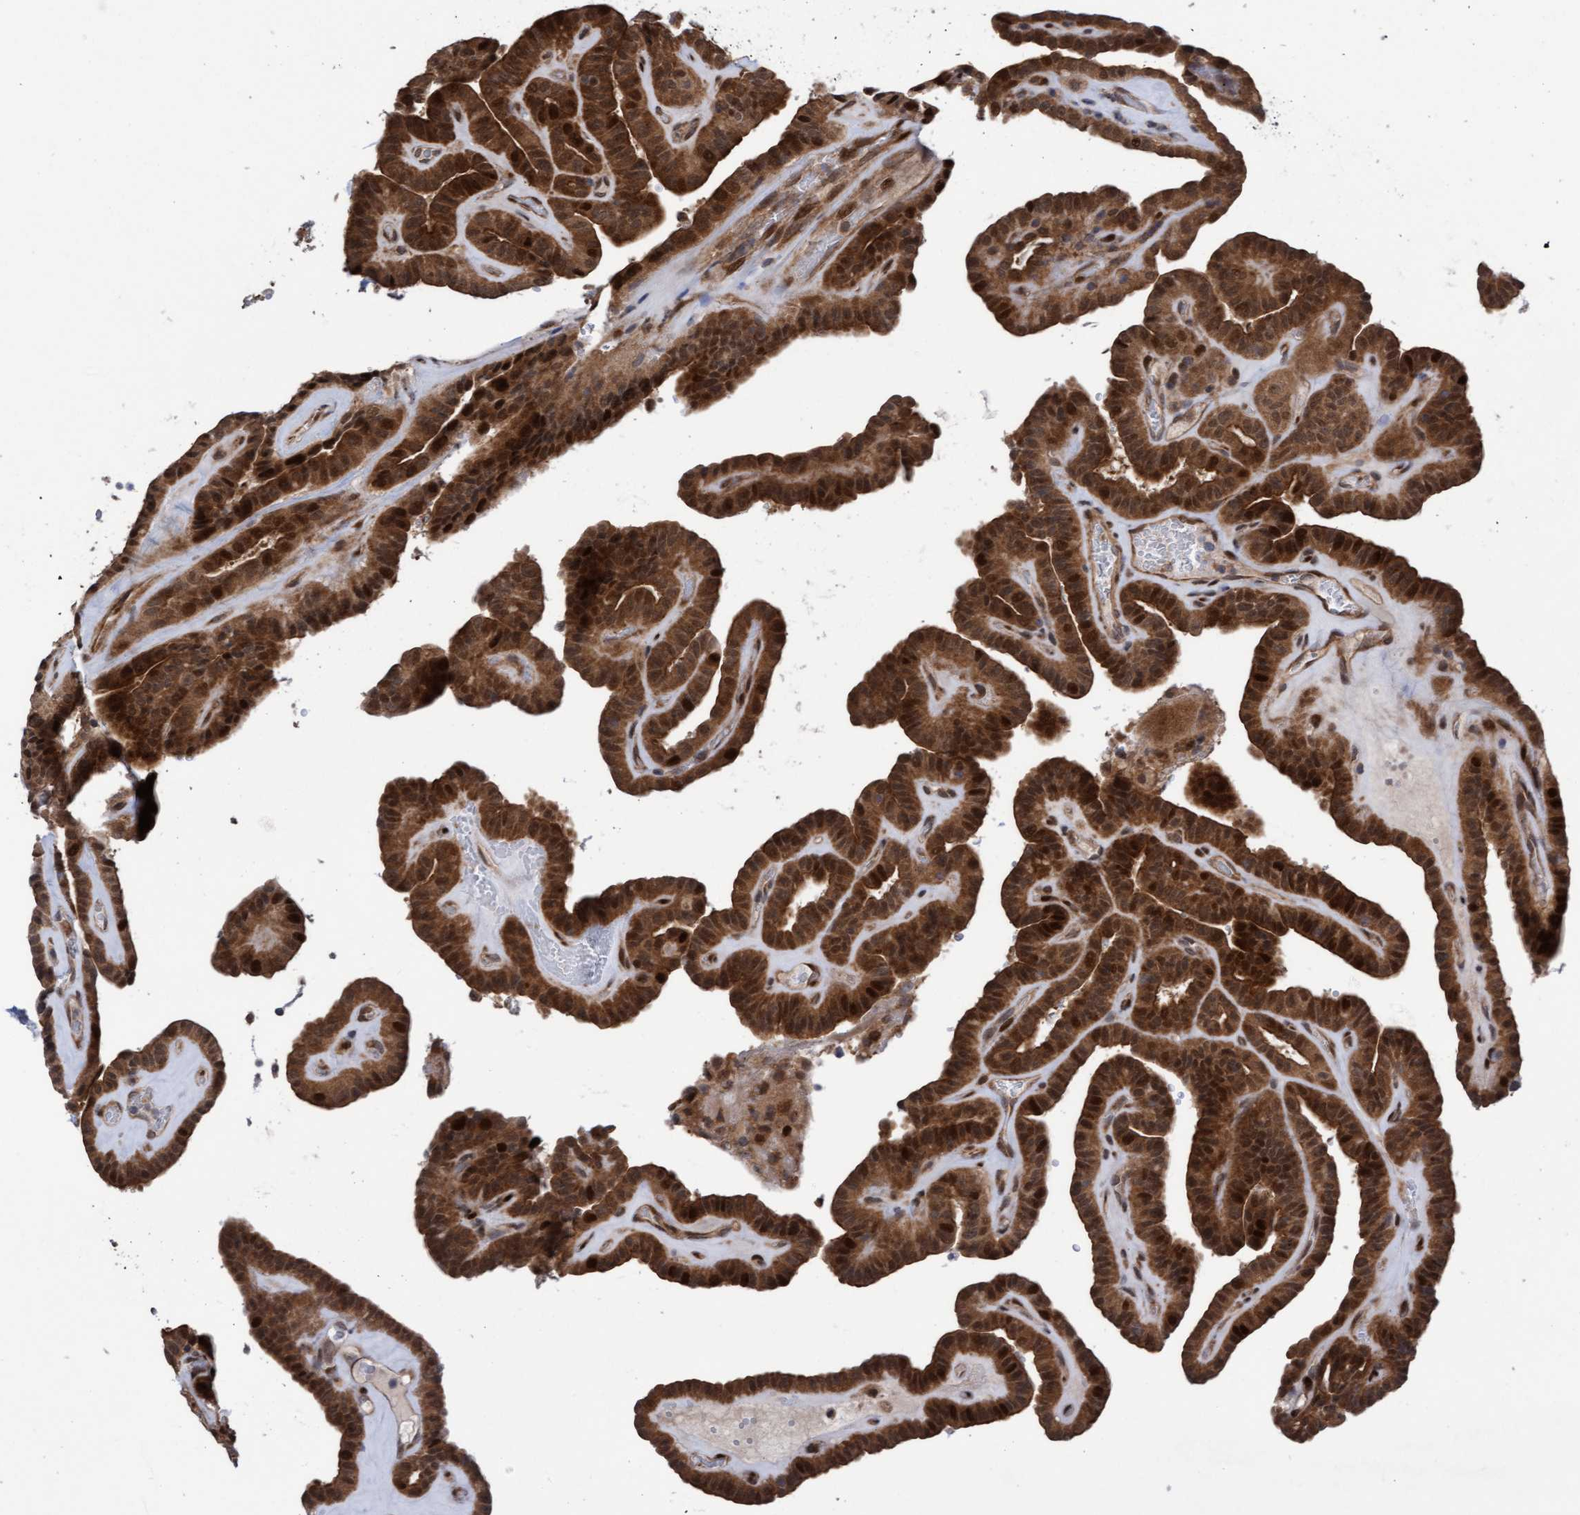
{"staining": {"intensity": "strong", "quantity": ">75%", "location": "cytoplasmic/membranous,nuclear"}, "tissue": "thyroid cancer", "cell_type": "Tumor cells", "image_type": "cancer", "snomed": [{"axis": "morphology", "description": "Papillary adenocarcinoma, NOS"}, {"axis": "topography", "description": "Thyroid gland"}], "caption": "A histopathology image showing strong cytoplasmic/membranous and nuclear staining in approximately >75% of tumor cells in papillary adenocarcinoma (thyroid), as visualized by brown immunohistochemical staining.", "gene": "ITFG1", "patient": {"sex": "male", "age": 77}}